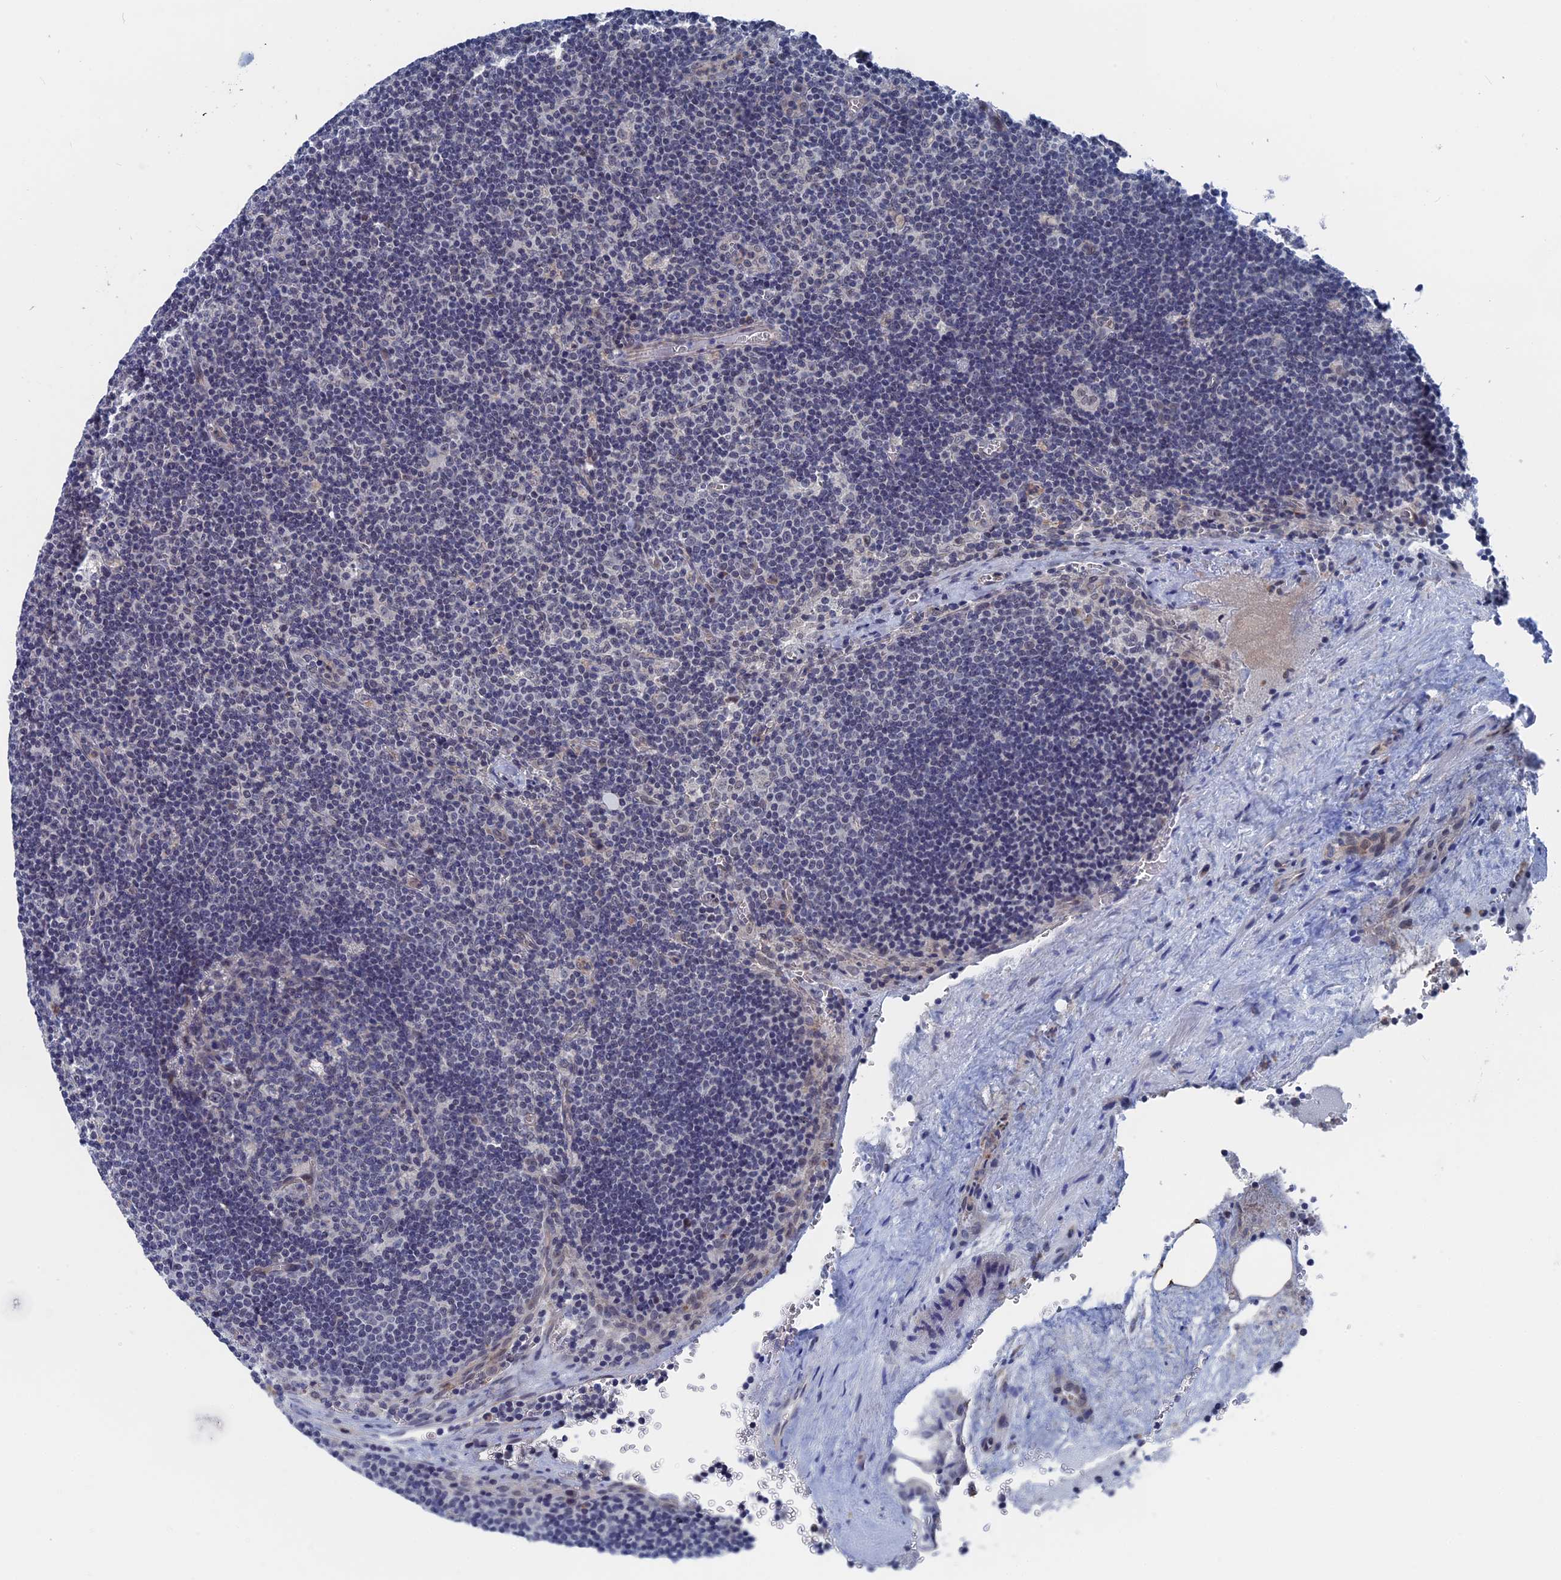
{"staining": {"intensity": "negative", "quantity": "none", "location": "none"}, "tissue": "lymph node", "cell_type": "Germinal center cells", "image_type": "normal", "snomed": [{"axis": "morphology", "description": "Normal tissue, NOS"}, {"axis": "topography", "description": "Lymph node"}], "caption": "IHC photomicrograph of benign lymph node stained for a protein (brown), which reveals no staining in germinal center cells.", "gene": "MARCHF3", "patient": {"sex": "male", "age": 58}}